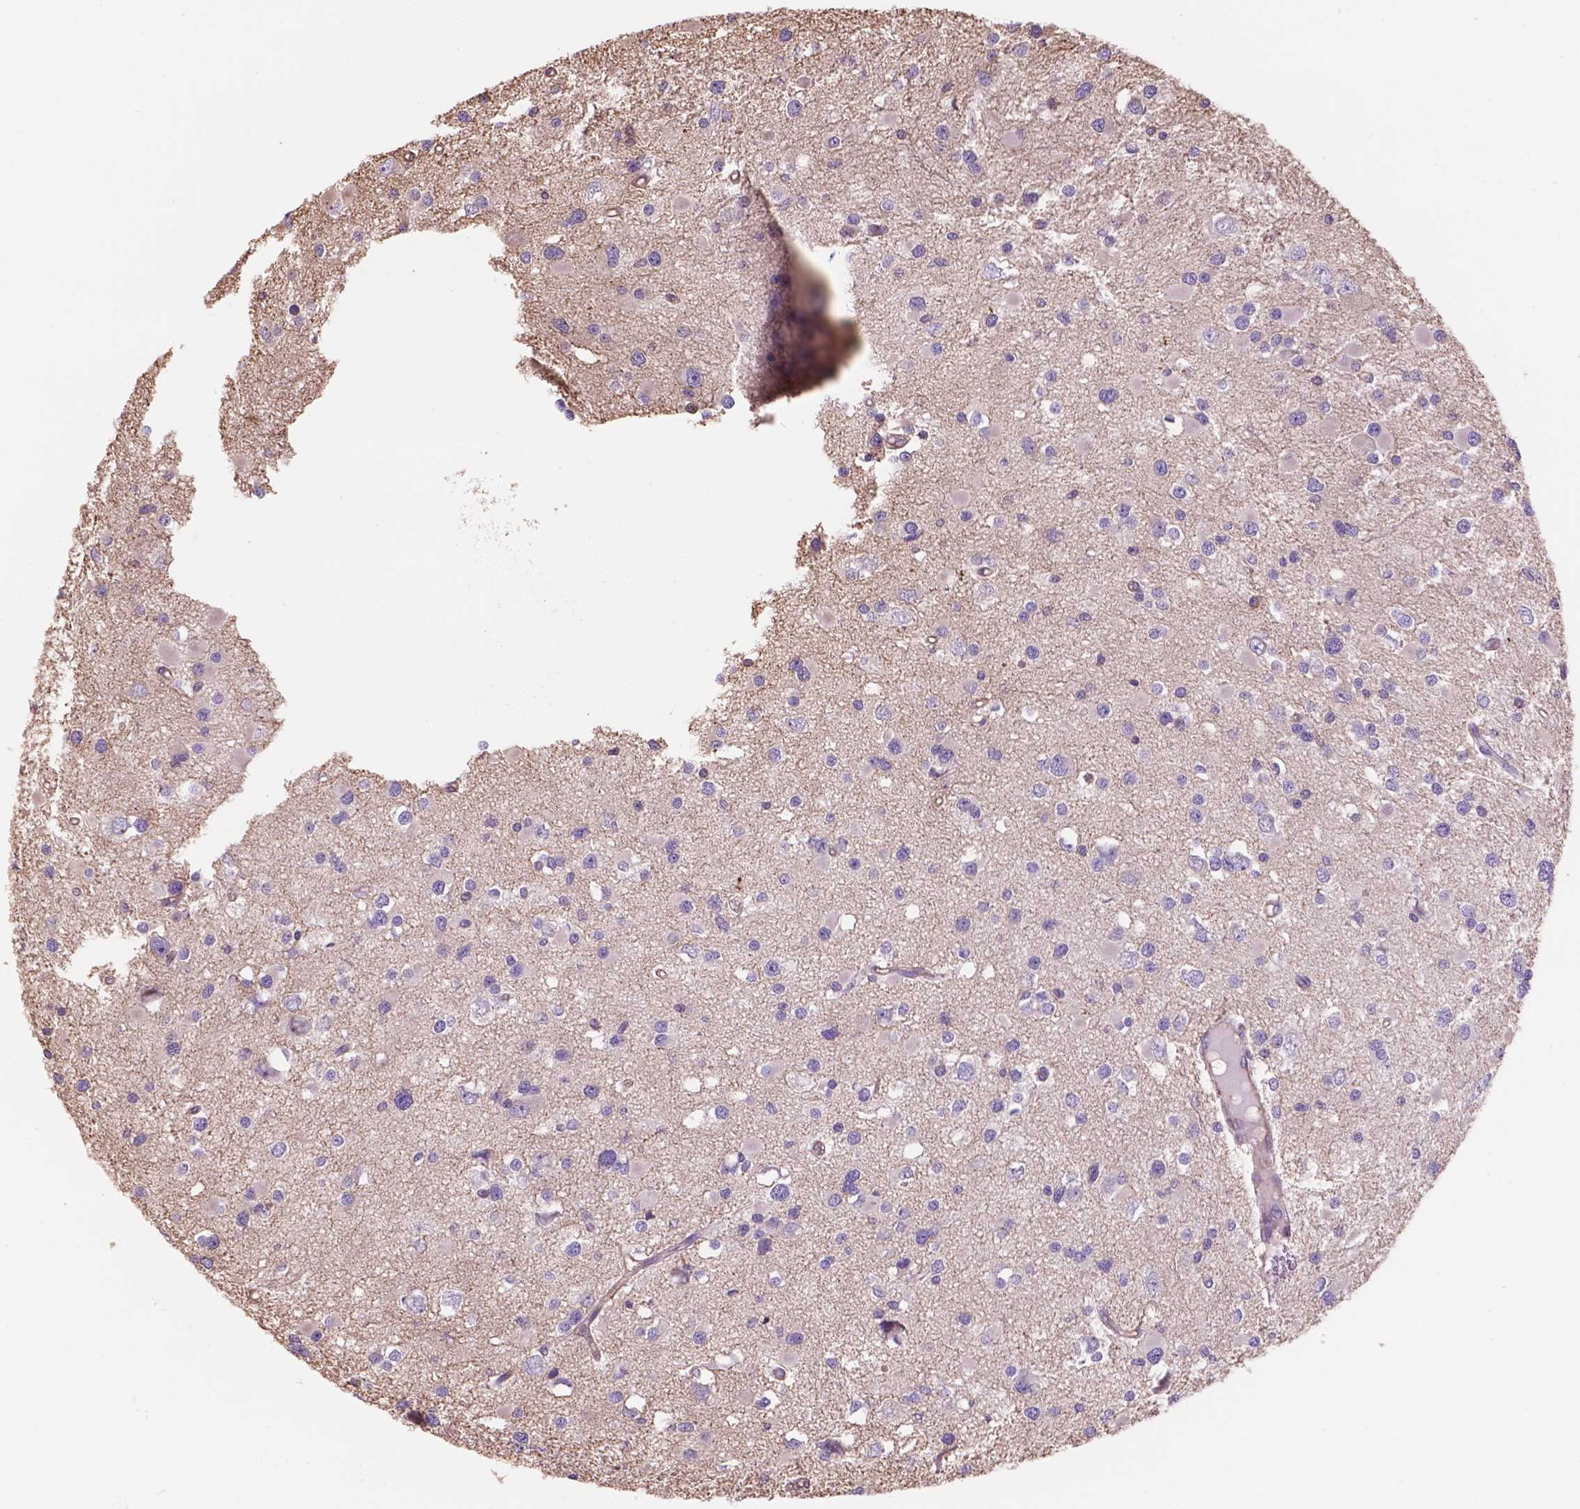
{"staining": {"intensity": "negative", "quantity": "none", "location": "none"}, "tissue": "glioma", "cell_type": "Tumor cells", "image_type": "cancer", "snomed": [{"axis": "morphology", "description": "Glioma, malignant, High grade"}, {"axis": "topography", "description": "Brain"}], "caption": "DAB (3,3'-diaminobenzidine) immunohistochemical staining of high-grade glioma (malignant) exhibits no significant positivity in tumor cells.", "gene": "NIPA2", "patient": {"sex": "male", "age": 54}}